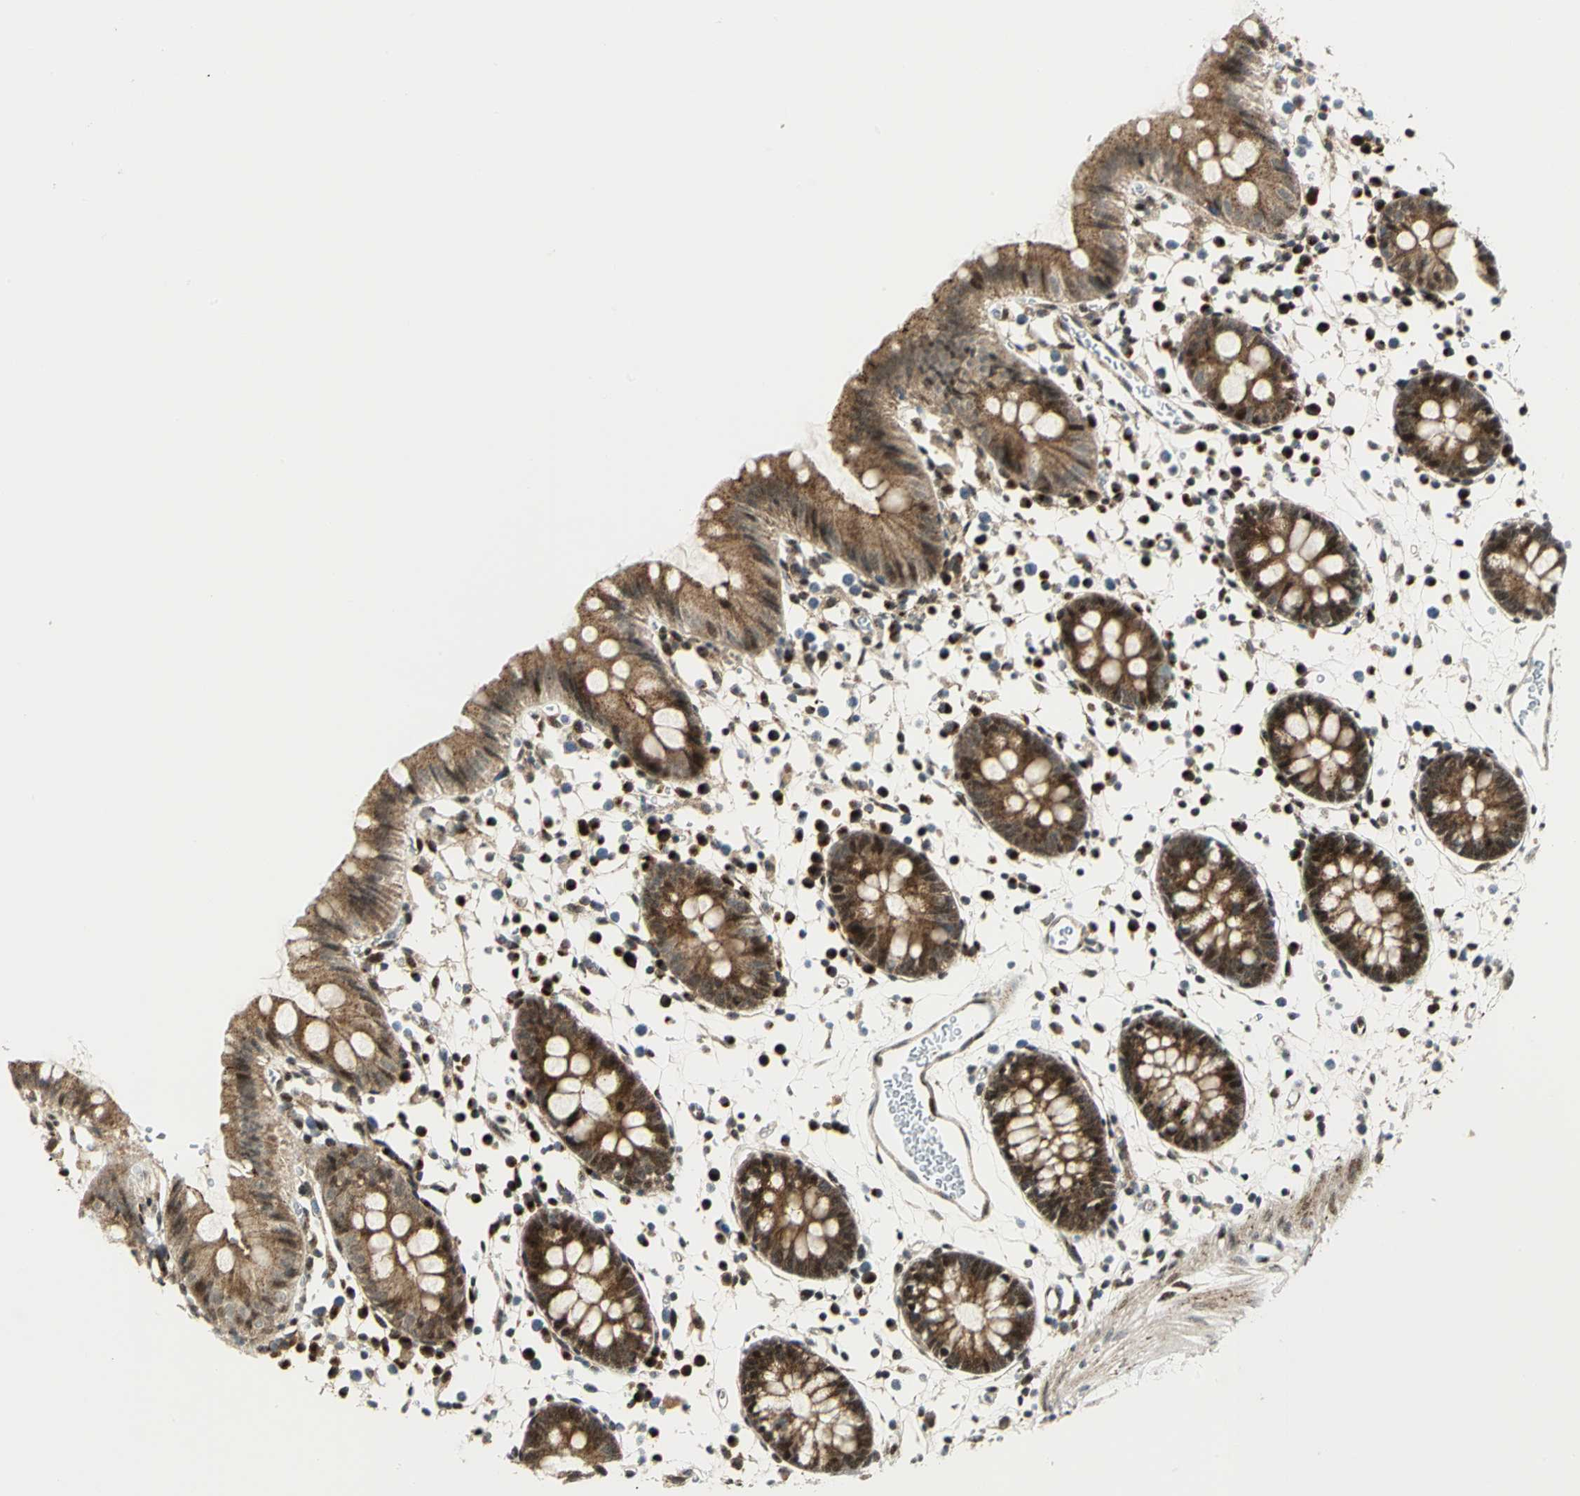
{"staining": {"intensity": "moderate", "quantity": ">75%", "location": "cytoplasmic/membranous"}, "tissue": "colon", "cell_type": "Endothelial cells", "image_type": "normal", "snomed": [{"axis": "morphology", "description": "Normal tissue, NOS"}, {"axis": "topography", "description": "Colon"}], "caption": "DAB (3,3'-diaminobenzidine) immunohistochemical staining of benign human colon exhibits moderate cytoplasmic/membranous protein staining in about >75% of endothelial cells. (DAB = brown stain, brightfield microscopy at high magnification).", "gene": "ATP6V1A", "patient": {"sex": "male", "age": 14}}